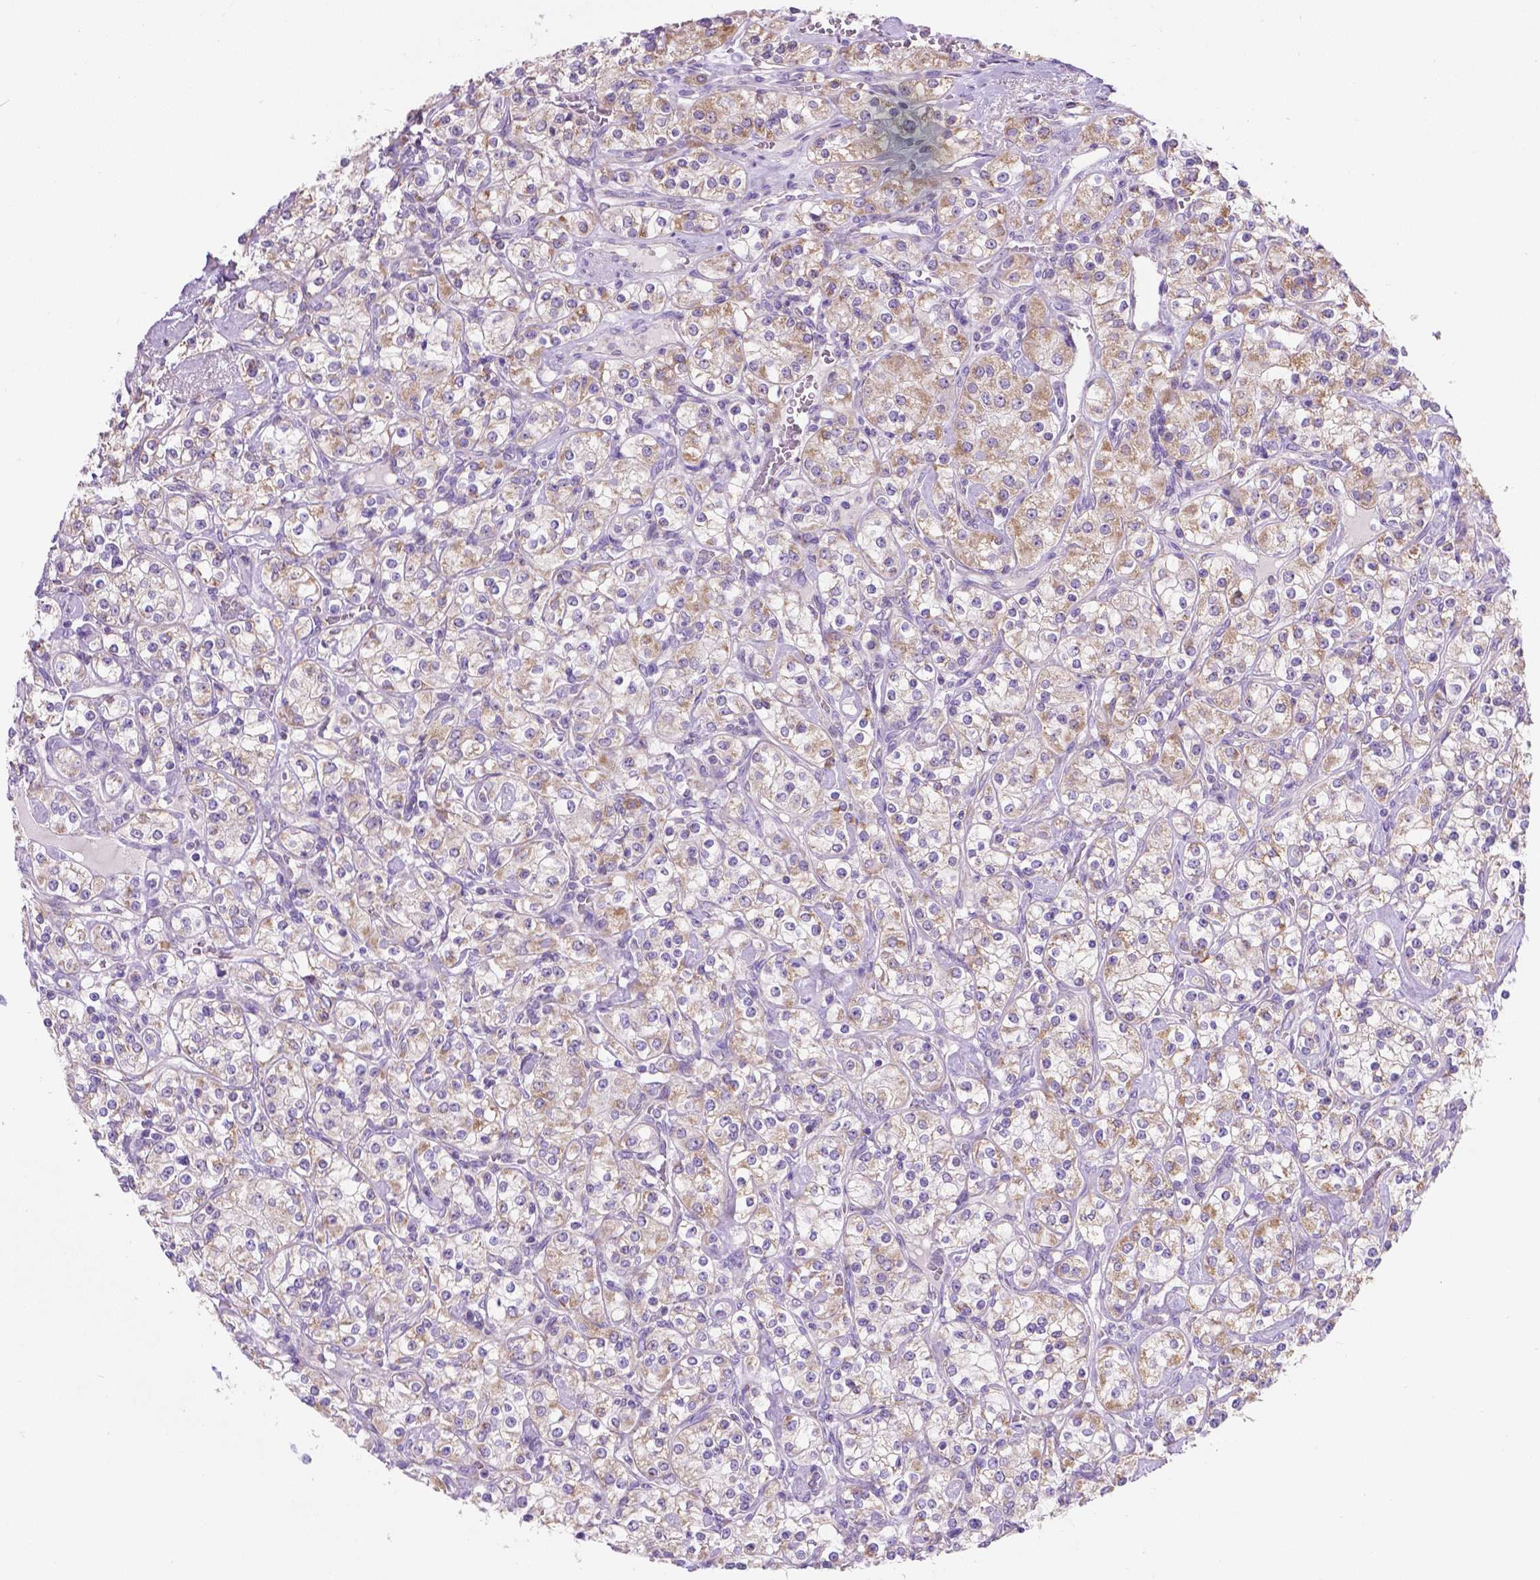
{"staining": {"intensity": "moderate", "quantity": "<25%", "location": "cytoplasmic/membranous"}, "tissue": "renal cancer", "cell_type": "Tumor cells", "image_type": "cancer", "snomed": [{"axis": "morphology", "description": "Adenocarcinoma, NOS"}, {"axis": "topography", "description": "Kidney"}], "caption": "Moderate cytoplasmic/membranous protein staining is appreciated in approximately <25% of tumor cells in adenocarcinoma (renal). The staining was performed using DAB to visualize the protein expression in brown, while the nuclei were stained in blue with hematoxylin (Magnification: 20x).", "gene": "CSPG5", "patient": {"sex": "male", "age": 77}}